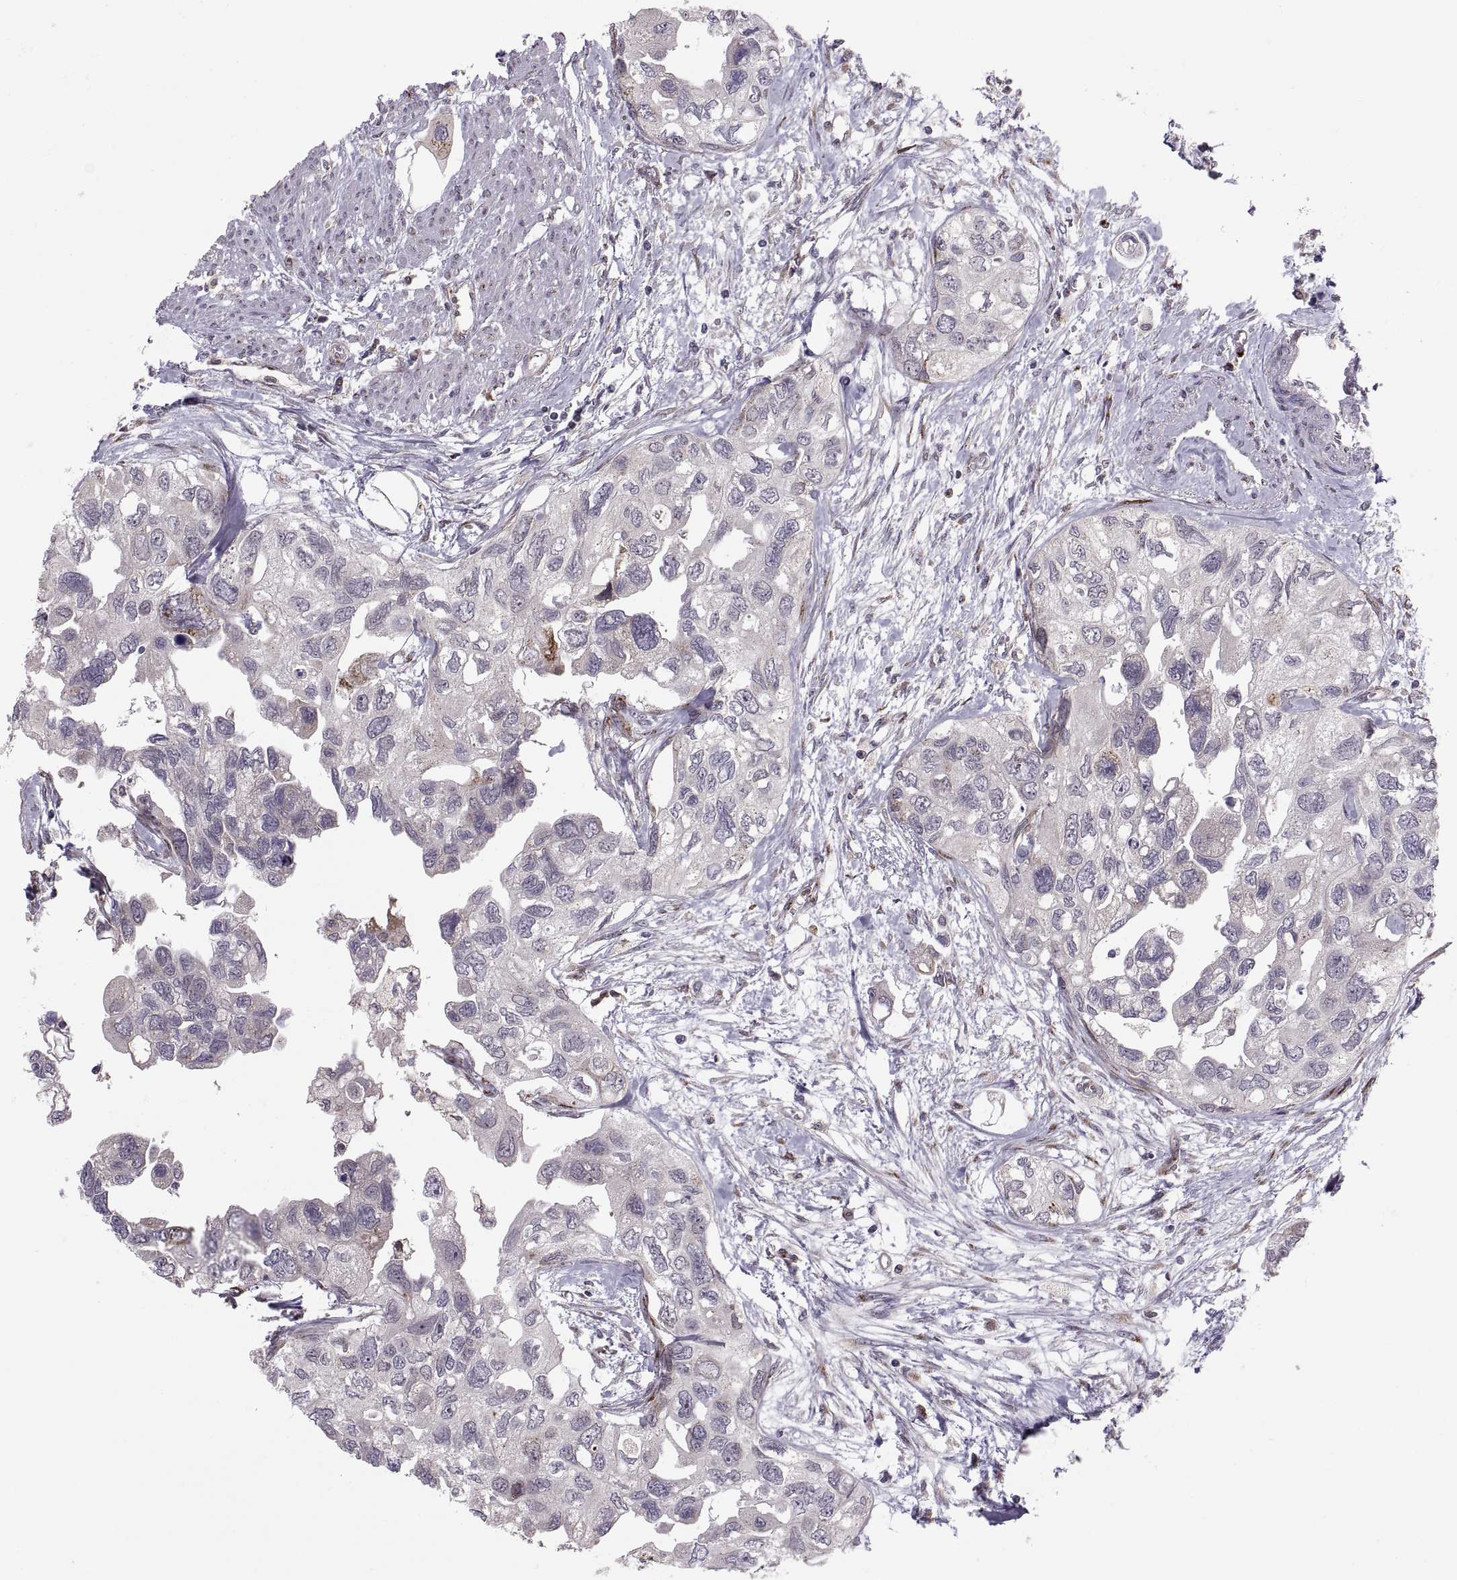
{"staining": {"intensity": "negative", "quantity": "none", "location": "none"}, "tissue": "urothelial cancer", "cell_type": "Tumor cells", "image_type": "cancer", "snomed": [{"axis": "morphology", "description": "Urothelial carcinoma, High grade"}, {"axis": "topography", "description": "Urinary bladder"}], "caption": "Urothelial cancer was stained to show a protein in brown. There is no significant positivity in tumor cells.", "gene": "TESC", "patient": {"sex": "male", "age": 59}}